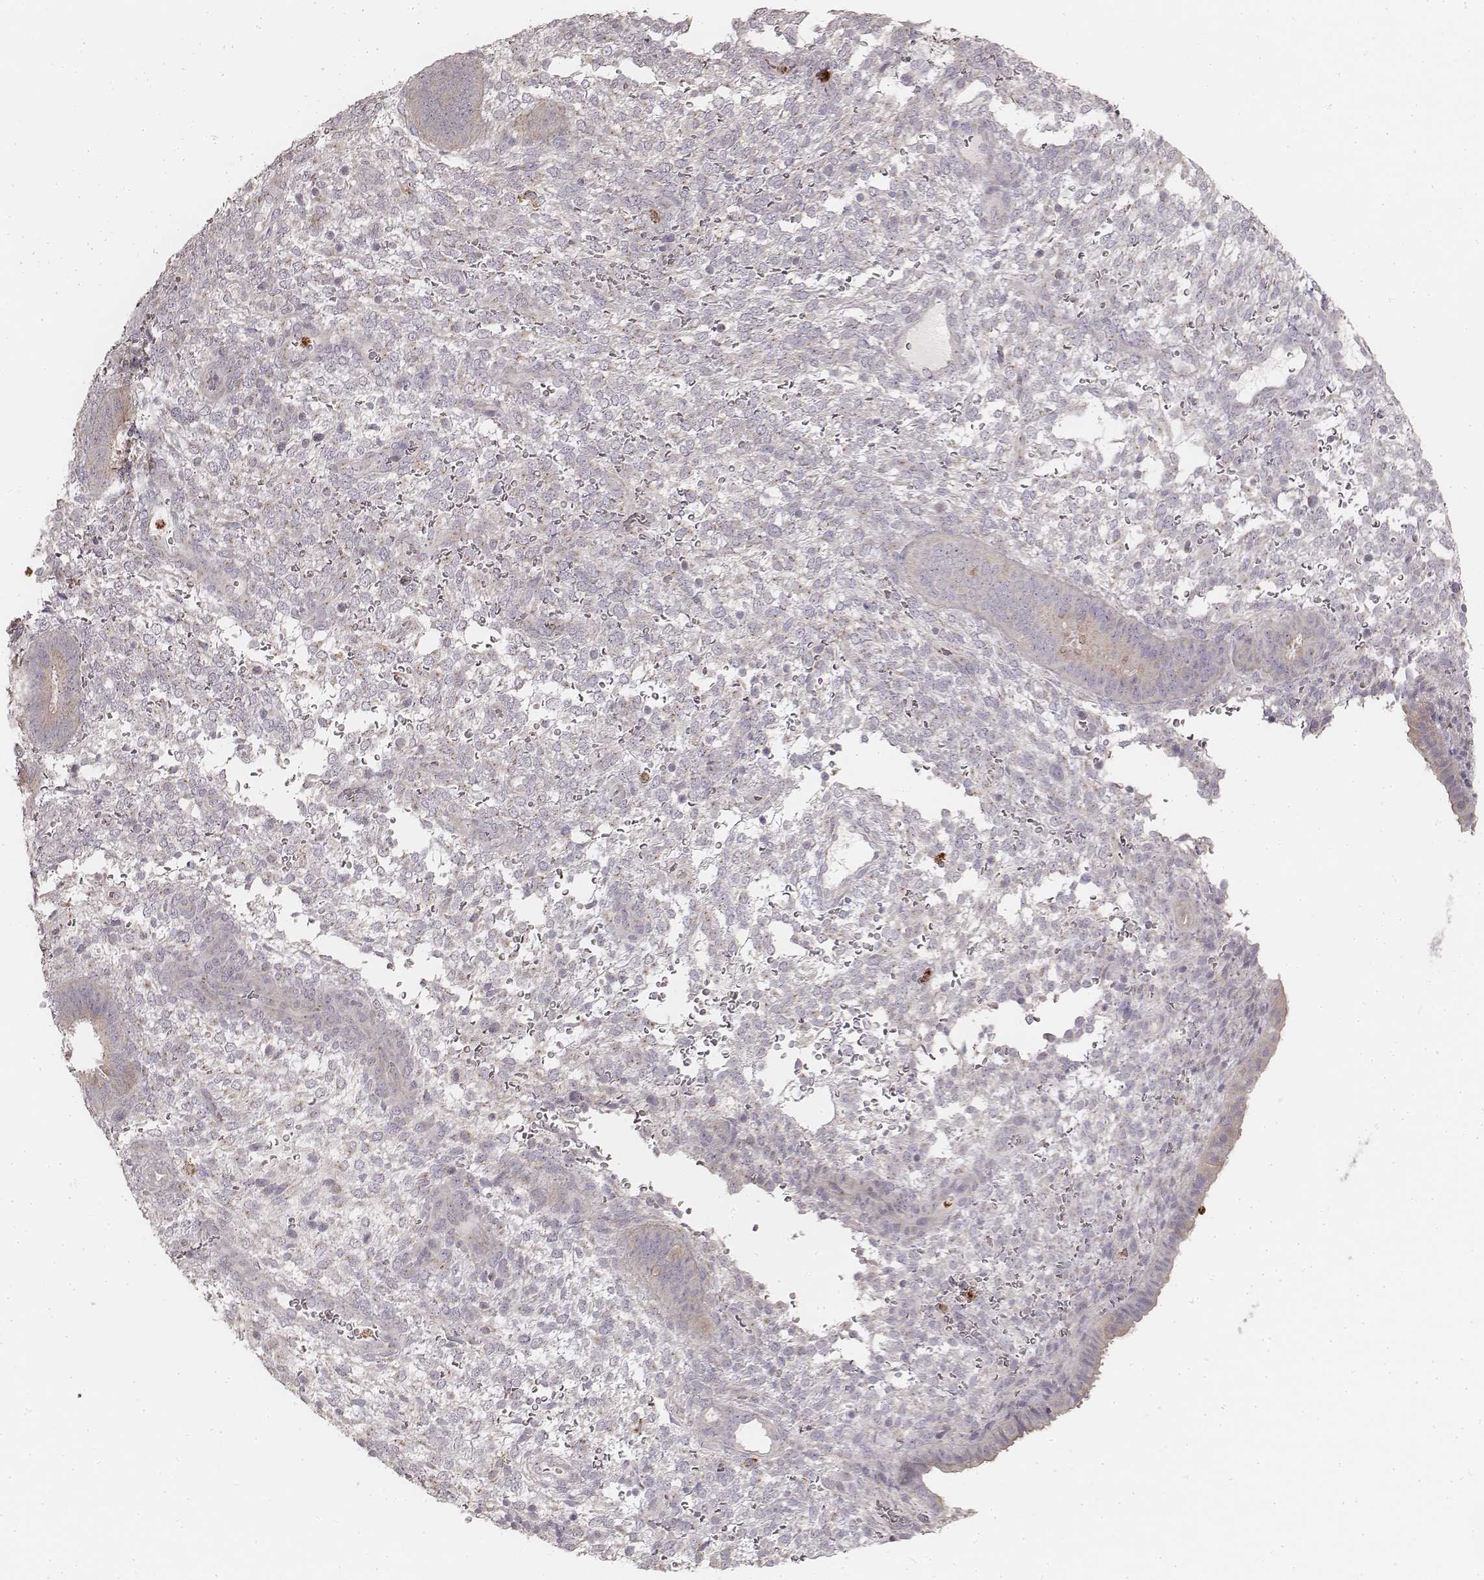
{"staining": {"intensity": "negative", "quantity": "none", "location": "none"}, "tissue": "endometrium", "cell_type": "Cells in endometrial stroma", "image_type": "normal", "snomed": [{"axis": "morphology", "description": "Normal tissue, NOS"}, {"axis": "topography", "description": "Endometrium"}], "caption": "Cells in endometrial stroma are negative for brown protein staining in unremarkable endometrium. (Immunohistochemistry (ihc), brightfield microscopy, high magnification).", "gene": "ABCA7", "patient": {"sex": "female", "age": 39}}